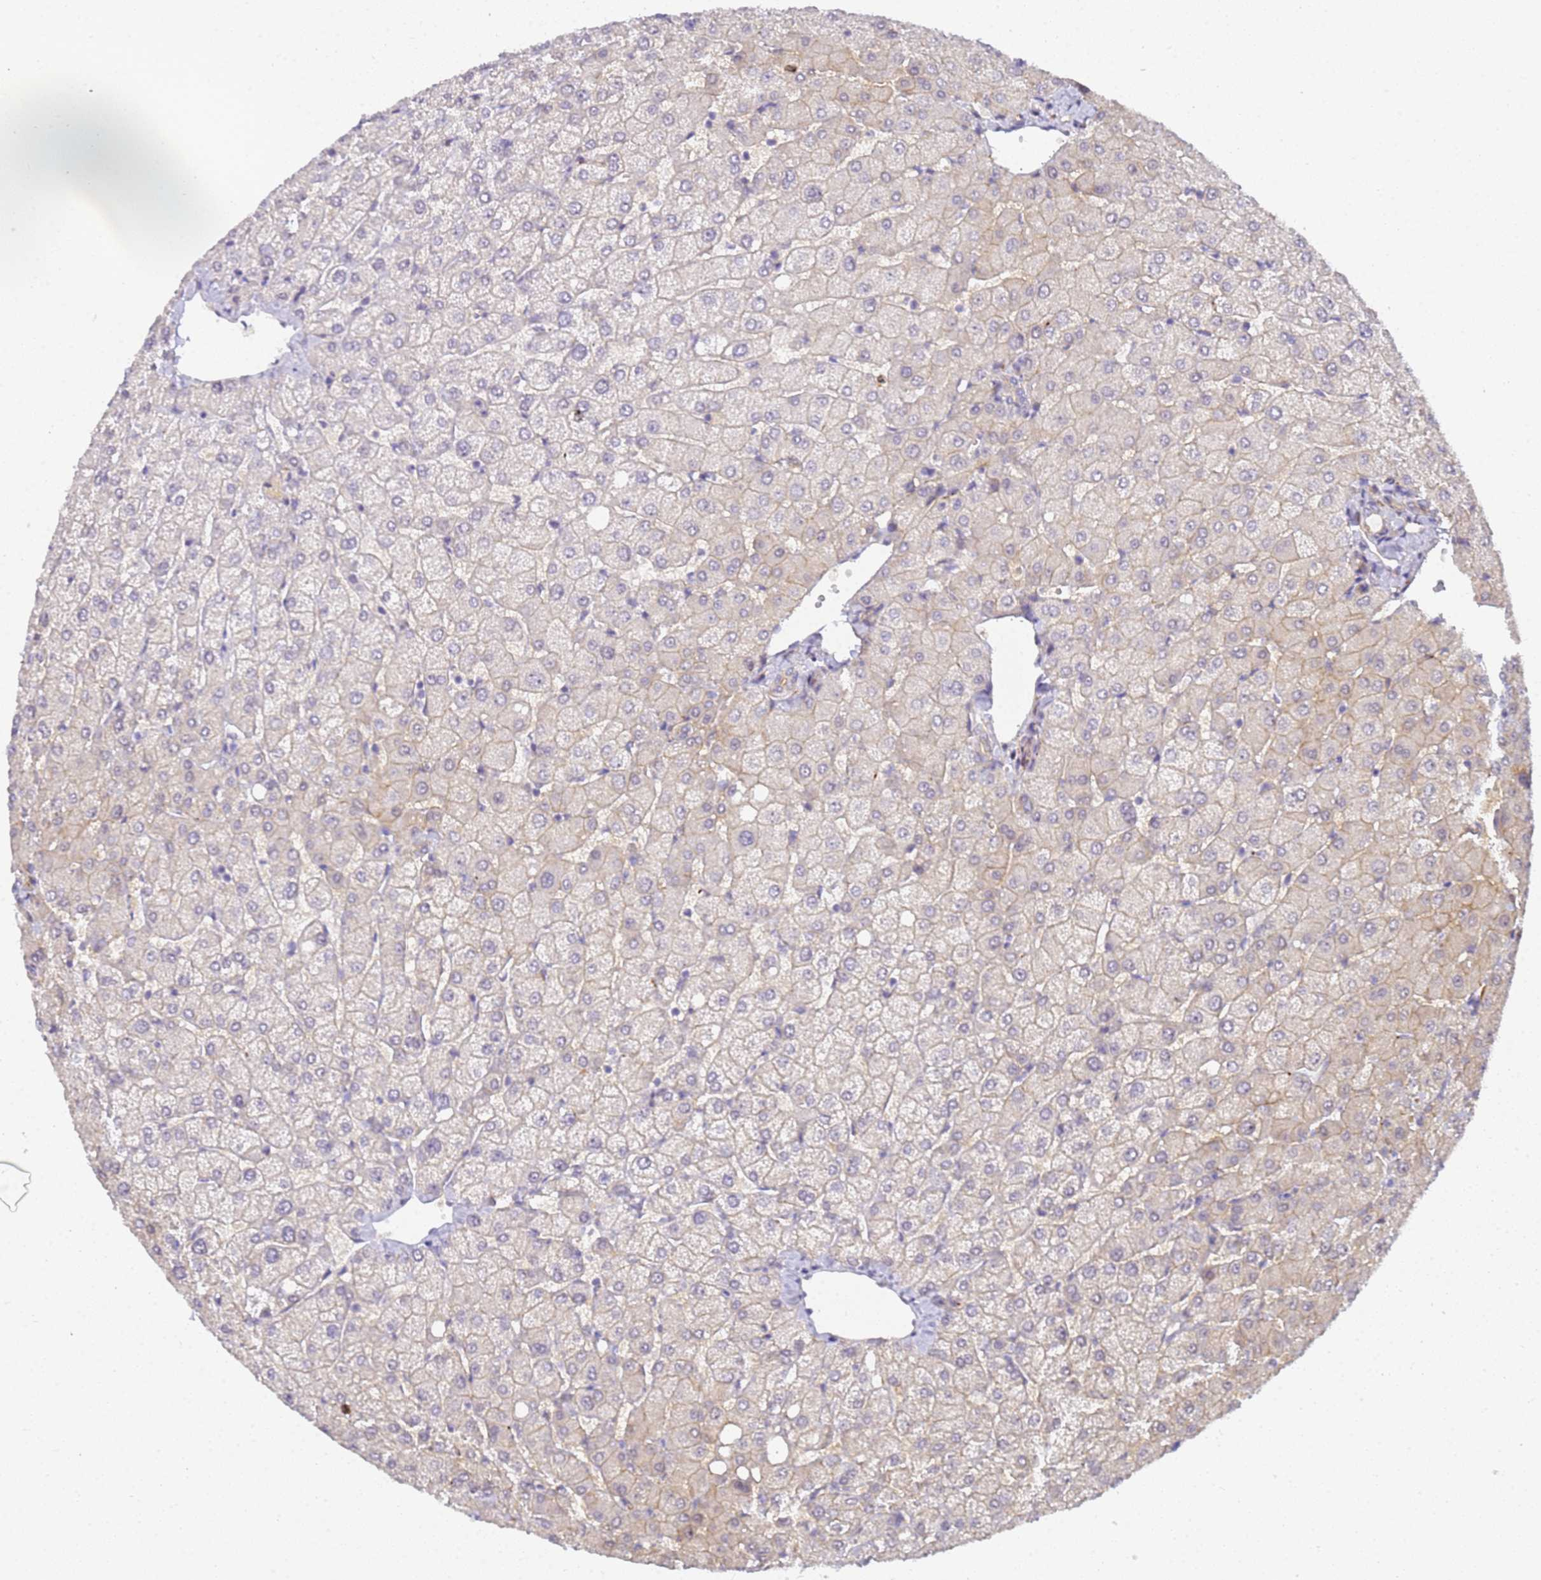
{"staining": {"intensity": "negative", "quantity": "none", "location": "none"}, "tissue": "liver", "cell_type": "Cholangiocytes", "image_type": "normal", "snomed": [{"axis": "morphology", "description": "Normal tissue, NOS"}, {"axis": "topography", "description": "Liver"}], "caption": "Photomicrograph shows no significant protein expression in cholangiocytes of unremarkable liver.", "gene": "GON4L", "patient": {"sex": "female", "age": 54}}